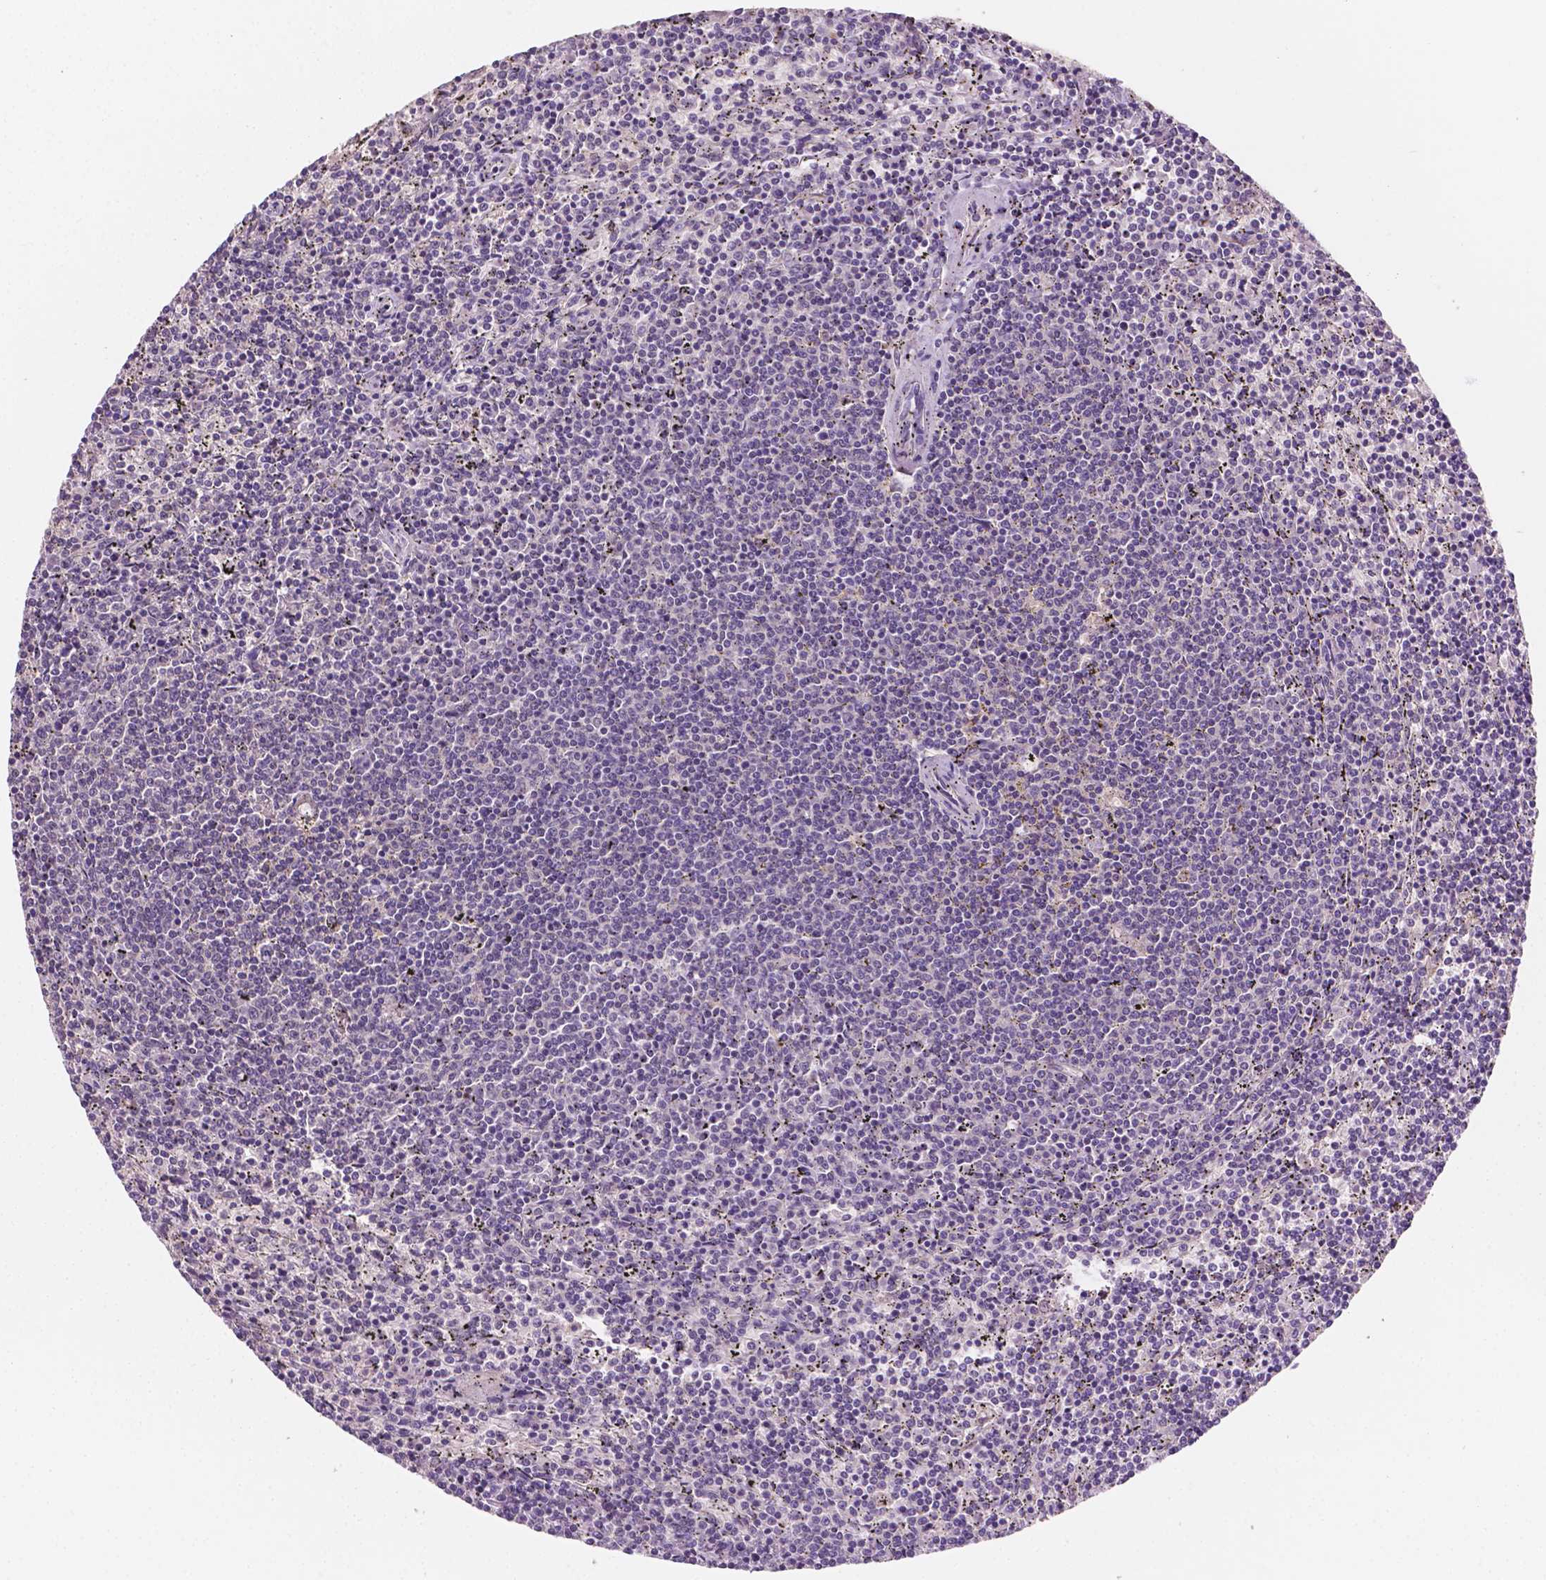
{"staining": {"intensity": "negative", "quantity": "none", "location": "none"}, "tissue": "lymphoma", "cell_type": "Tumor cells", "image_type": "cancer", "snomed": [{"axis": "morphology", "description": "Malignant lymphoma, non-Hodgkin's type, Low grade"}, {"axis": "topography", "description": "Spleen"}], "caption": "Immunohistochemistry image of neoplastic tissue: human malignant lymphoma, non-Hodgkin's type (low-grade) stained with DAB demonstrates no significant protein expression in tumor cells.", "gene": "MROH6", "patient": {"sex": "female", "age": 50}}